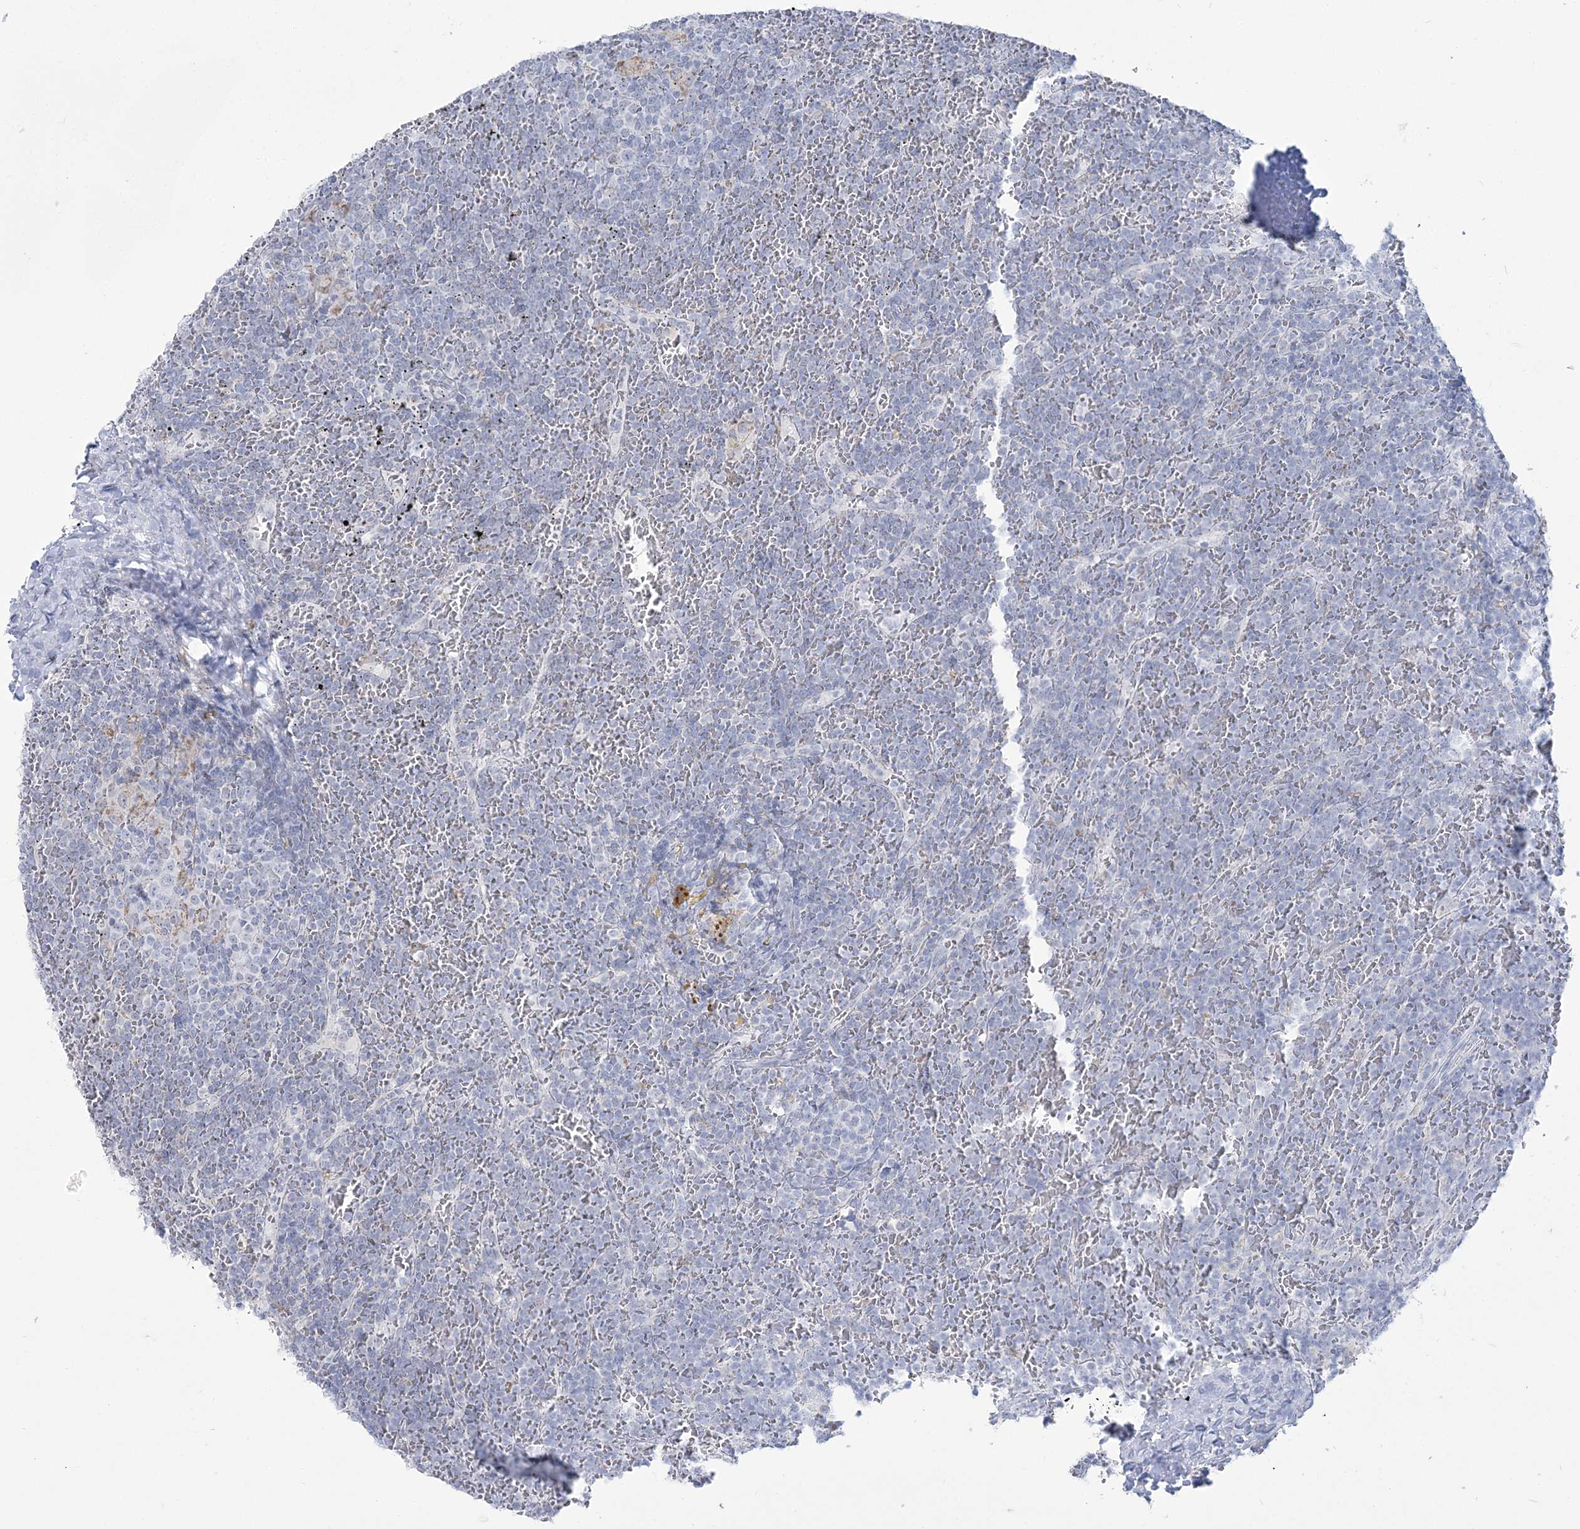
{"staining": {"intensity": "negative", "quantity": "none", "location": "none"}, "tissue": "lymphoma", "cell_type": "Tumor cells", "image_type": "cancer", "snomed": [{"axis": "morphology", "description": "Malignant lymphoma, non-Hodgkin's type, Low grade"}, {"axis": "topography", "description": "Spleen"}], "caption": "Immunohistochemical staining of lymphoma displays no significant positivity in tumor cells.", "gene": "ZNF843", "patient": {"sex": "female", "age": 19}}